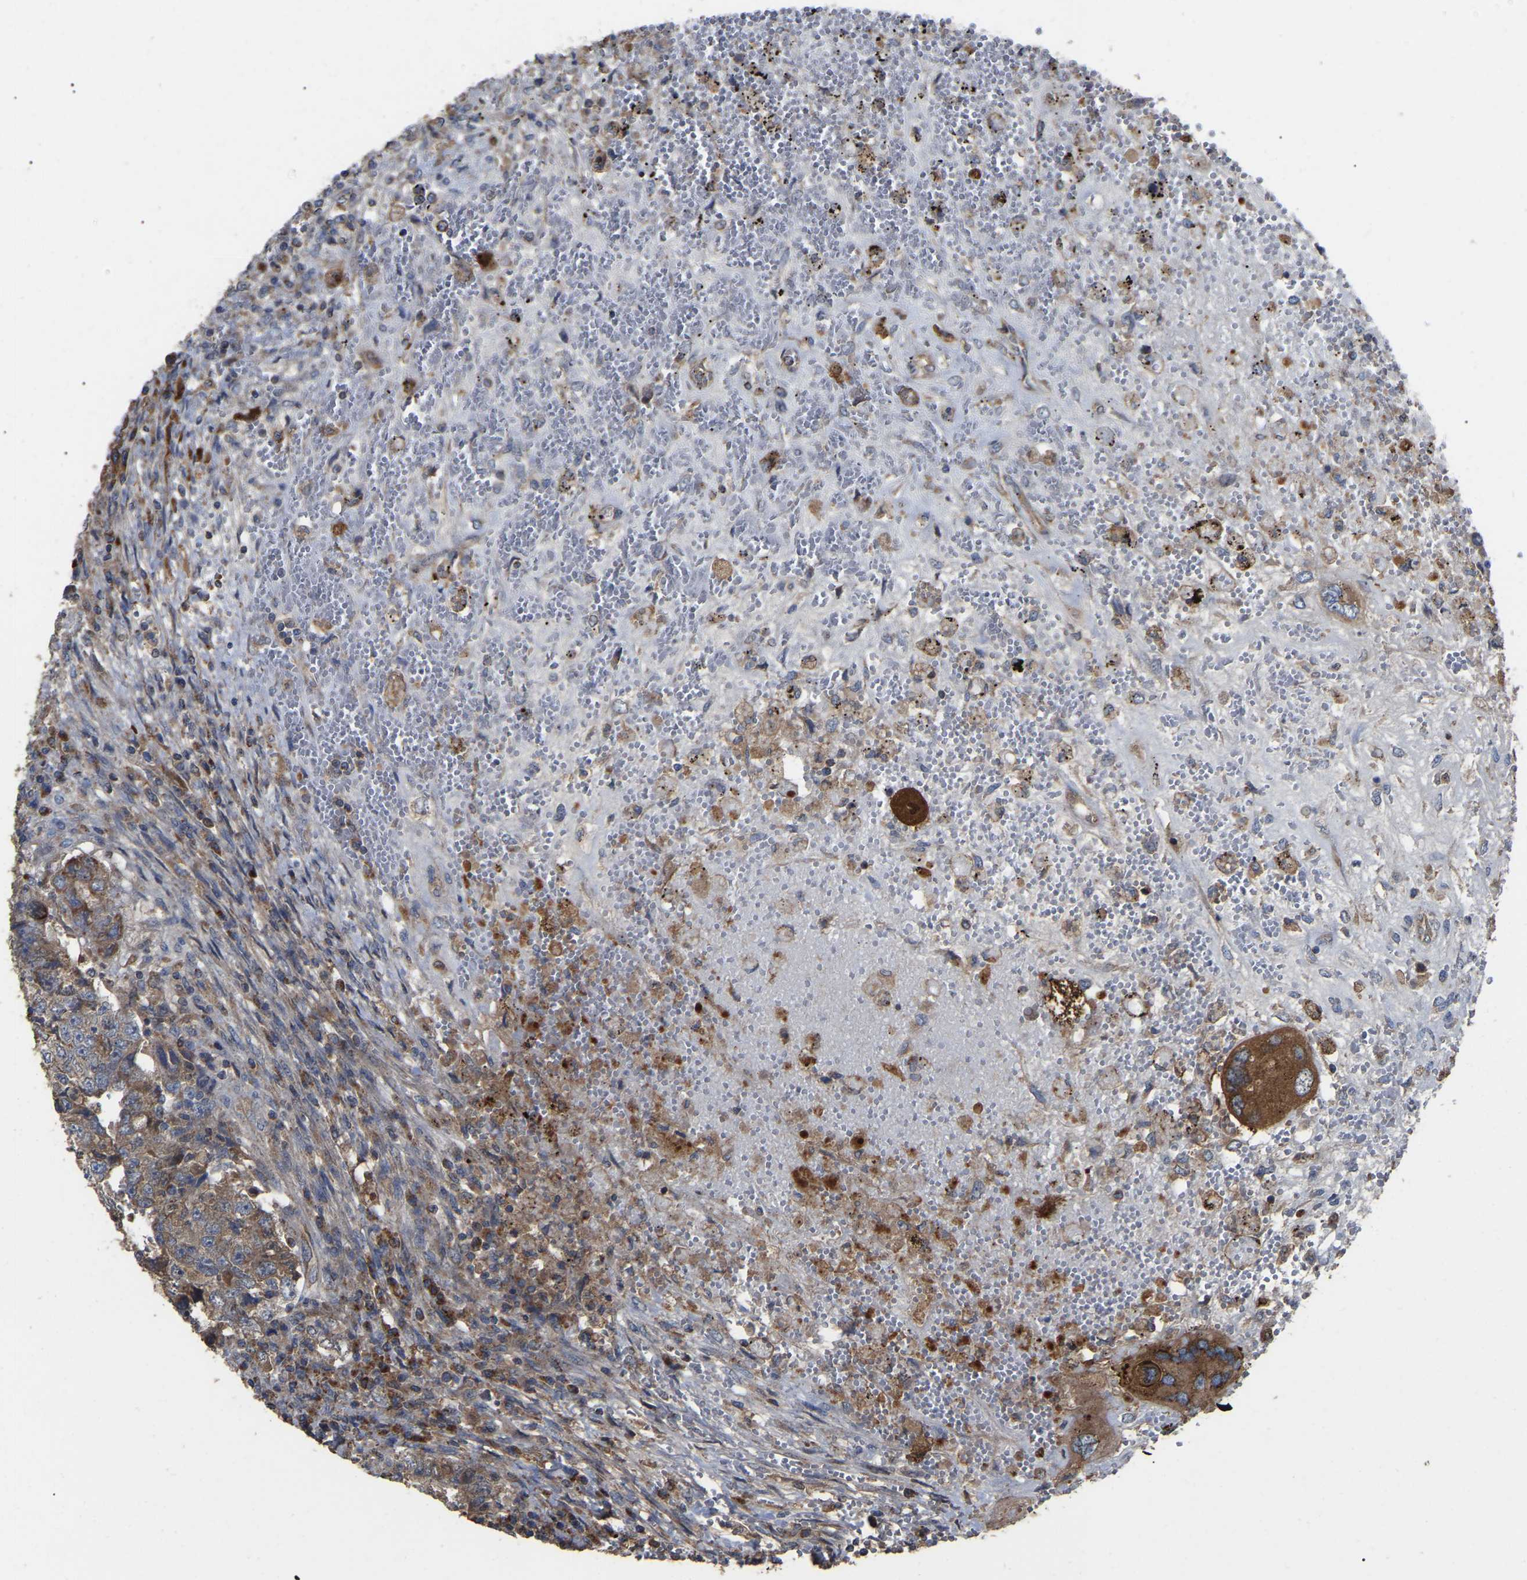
{"staining": {"intensity": "strong", "quantity": "<25%", "location": "cytoplasmic/membranous"}, "tissue": "testis cancer", "cell_type": "Tumor cells", "image_type": "cancer", "snomed": [{"axis": "morphology", "description": "Carcinoma, Embryonal, NOS"}, {"axis": "topography", "description": "Testis"}], "caption": "This histopathology image exhibits immunohistochemistry (IHC) staining of testis cancer, with medium strong cytoplasmic/membranous staining in about <25% of tumor cells.", "gene": "GCC1", "patient": {"sex": "male", "age": 26}}